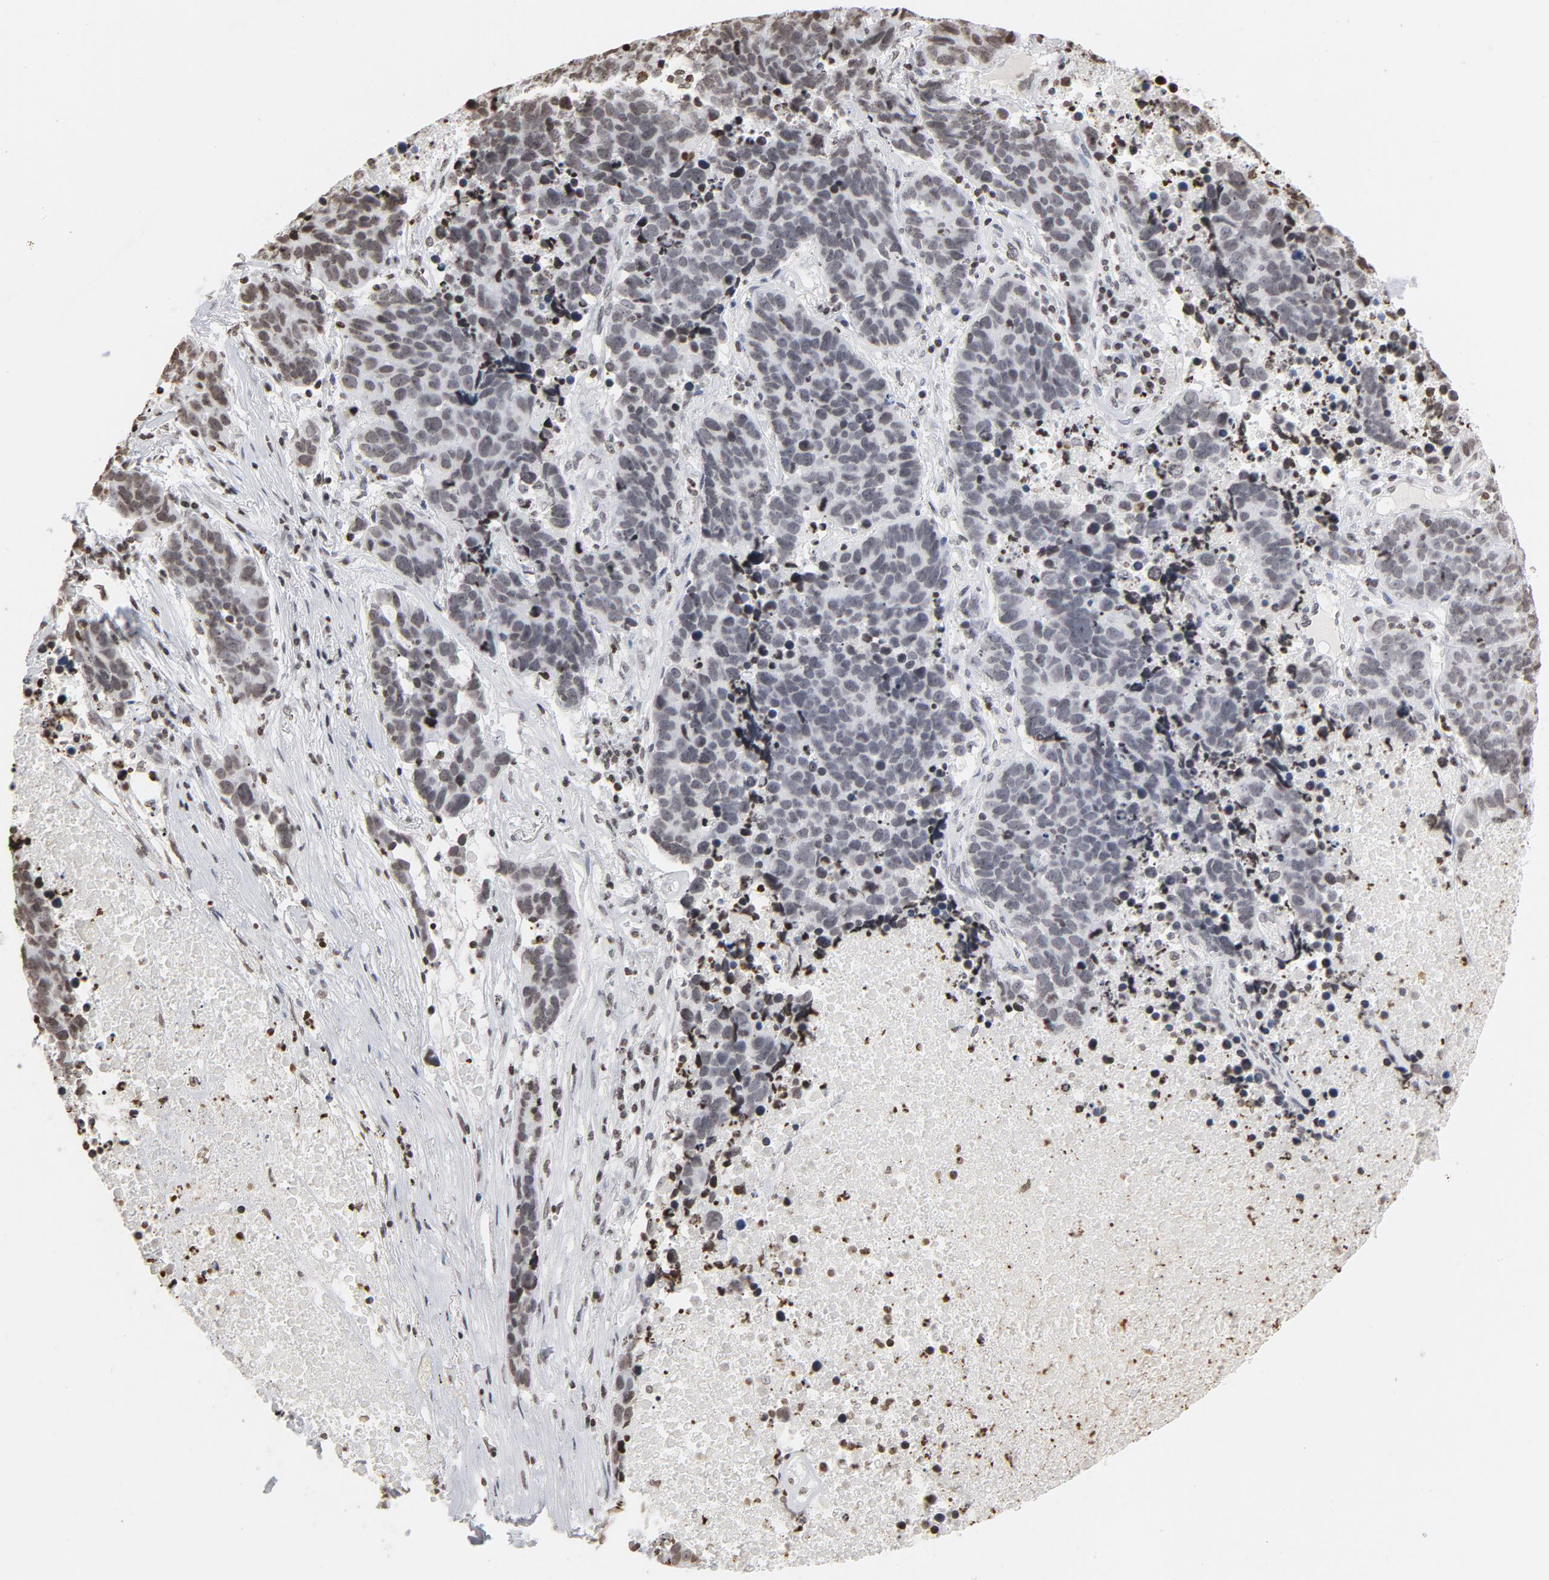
{"staining": {"intensity": "weak", "quantity": "25%-75%", "location": "nuclear"}, "tissue": "lung cancer", "cell_type": "Tumor cells", "image_type": "cancer", "snomed": [{"axis": "morphology", "description": "Carcinoid, malignant, NOS"}, {"axis": "topography", "description": "Lung"}], "caption": "Lung cancer (malignant carcinoid) stained for a protein (brown) reveals weak nuclear positive positivity in approximately 25%-75% of tumor cells.", "gene": "H2AC12", "patient": {"sex": "male", "age": 60}}